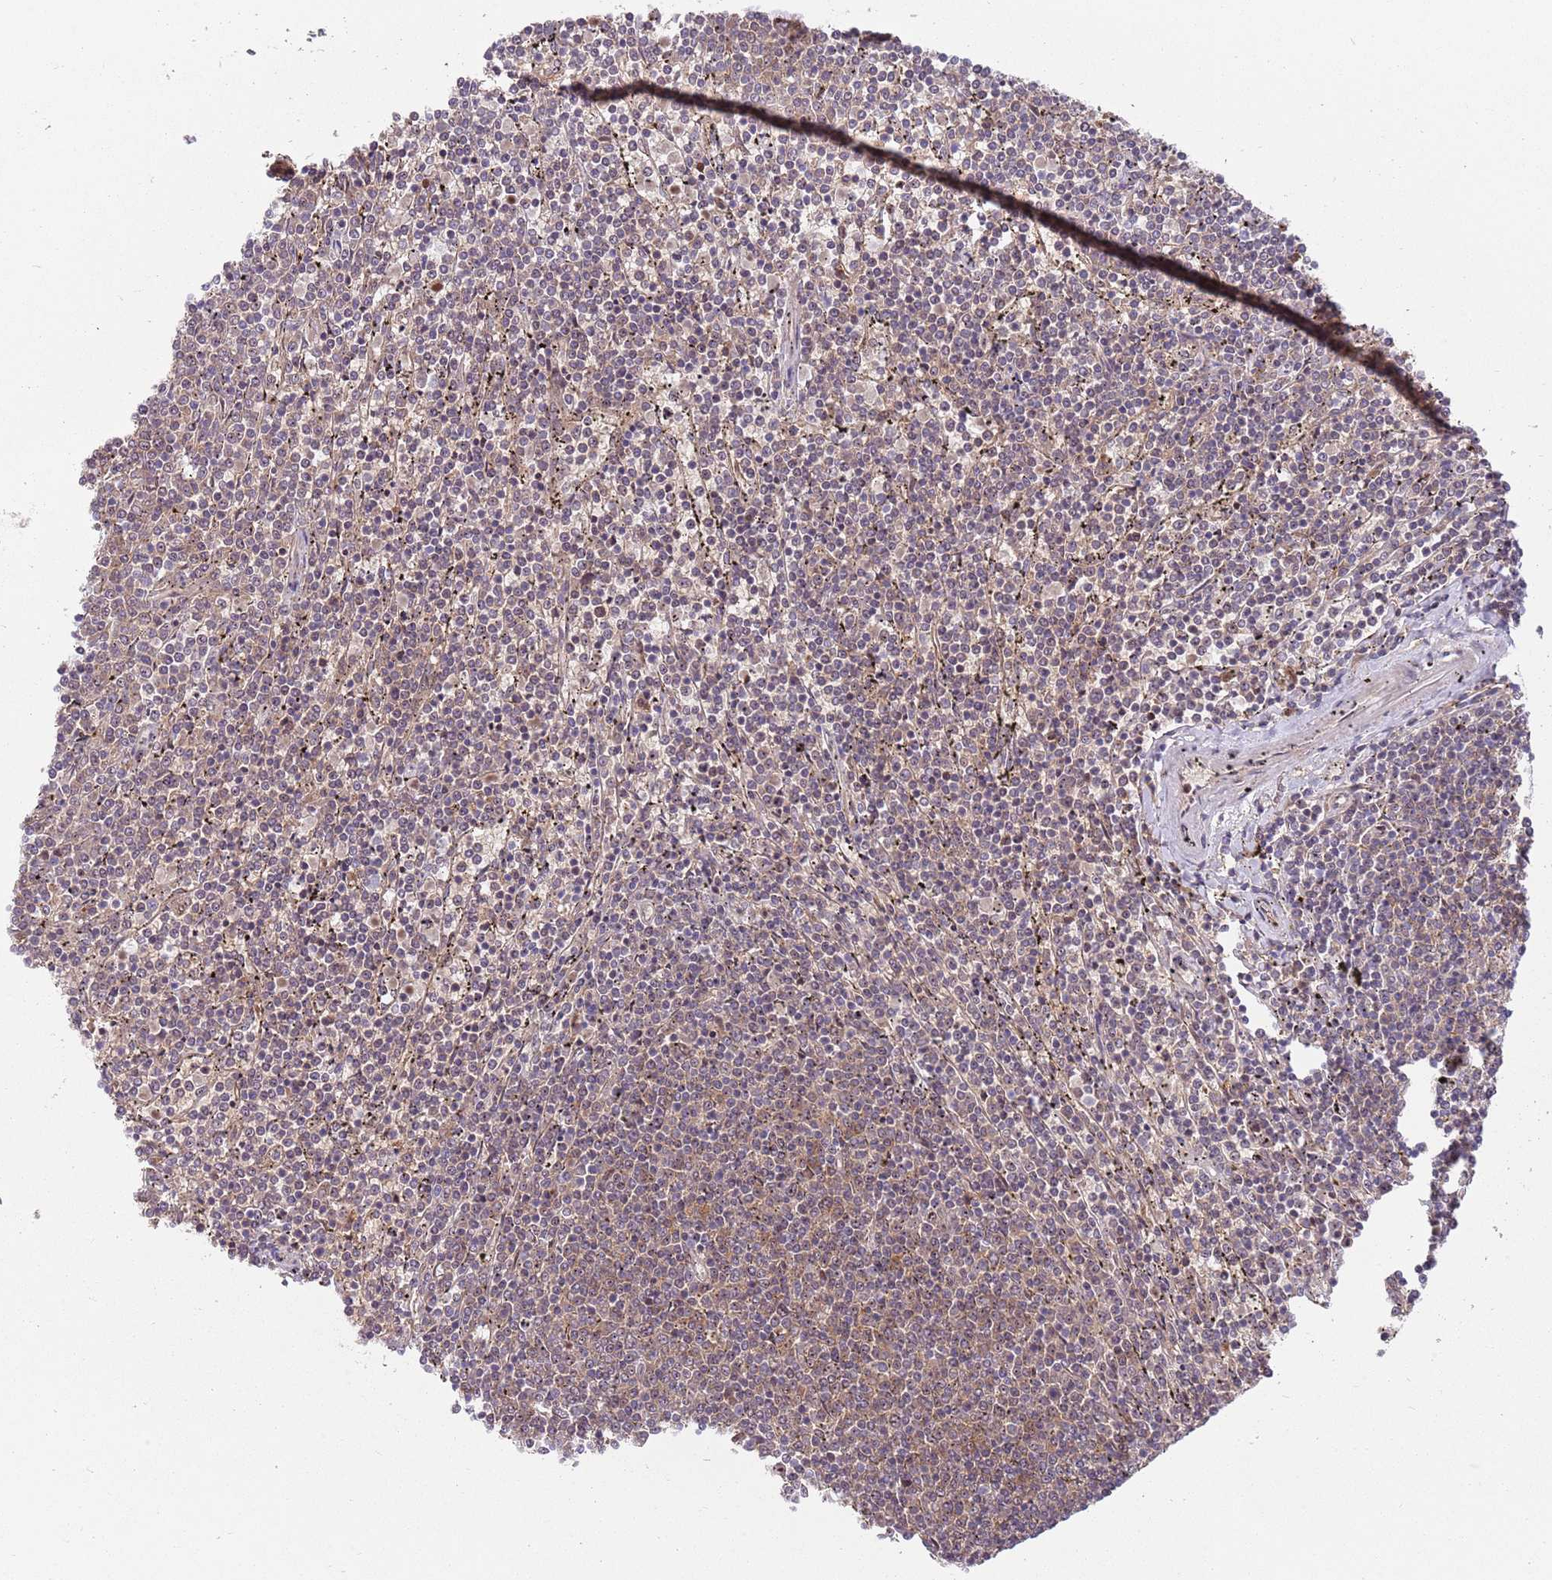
{"staining": {"intensity": "weak", "quantity": "<25%", "location": "cytoplasmic/membranous"}, "tissue": "lymphoma", "cell_type": "Tumor cells", "image_type": "cancer", "snomed": [{"axis": "morphology", "description": "Malignant lymphoma, non-Hodgkin's type, Low grade"}, {"axis": "topography", "description": "Spleen"}], "caption": "This is a micrograph of immunohistochemistry staining of low-grade malignant lymphoma, non-Hodgkin's type, which shows no staining in tumor cells.", "gene": "GGA1", "patient": {"sex": "female", "age": 50}}